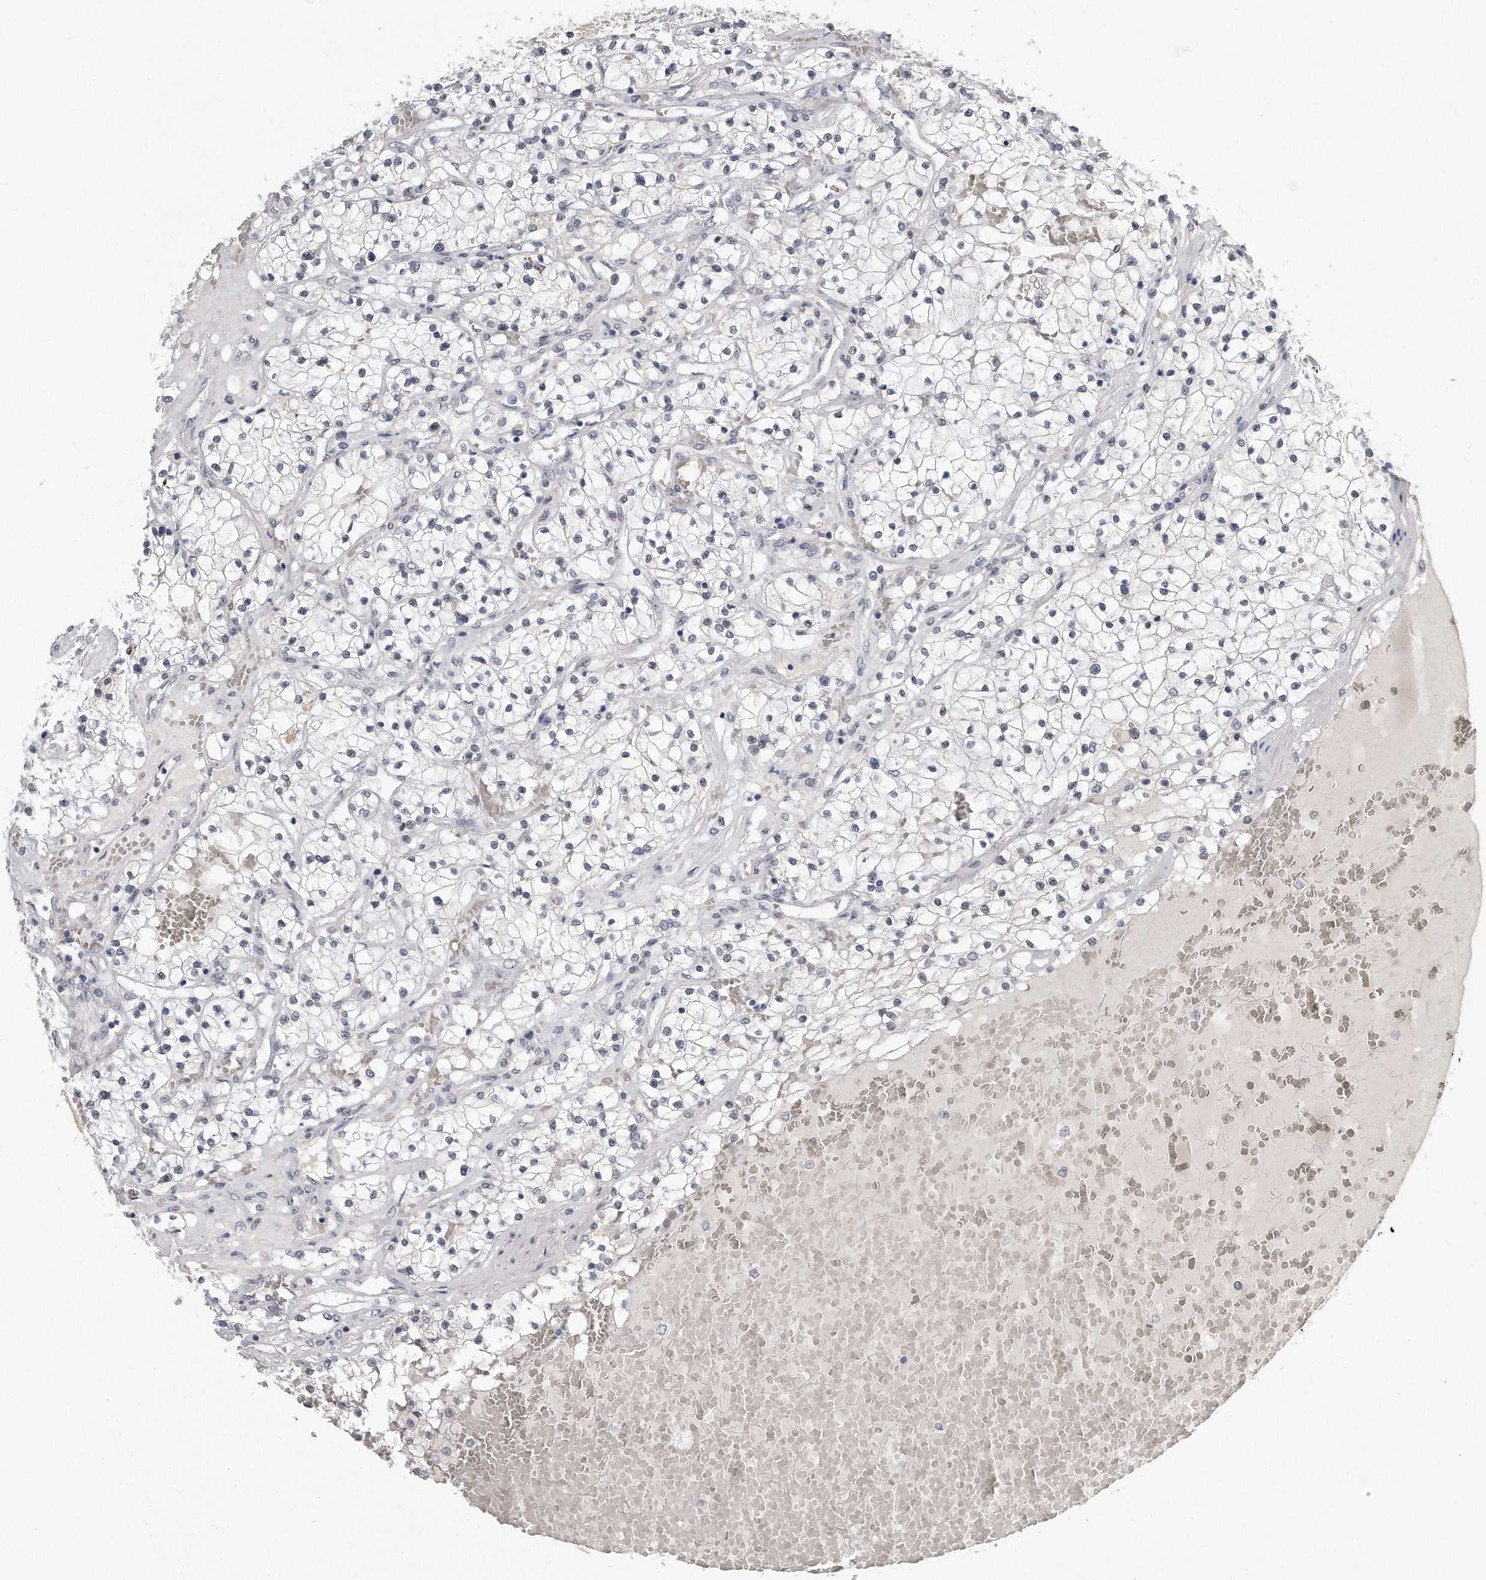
{"staining": {"intensity": "negative", "quantity": "none", "location": "none"}, "tissue": "renal cancer", "cell_type": "Tumor cells", "image_type": "cancer", "snomed": [{"axis": "morphology", "description": "Normal tissue, NOS"}, {"axis": "morphology", "description": "Adenocarcinoma, NOS"}, {"axis": "topography", "description": "Kidney"}], "caption": "IHC of human adenocarcinoma (renal) shows no staining in tumor cells.", "gene": "CTBP2", "patient": {"sex": "male", "age": 68}}